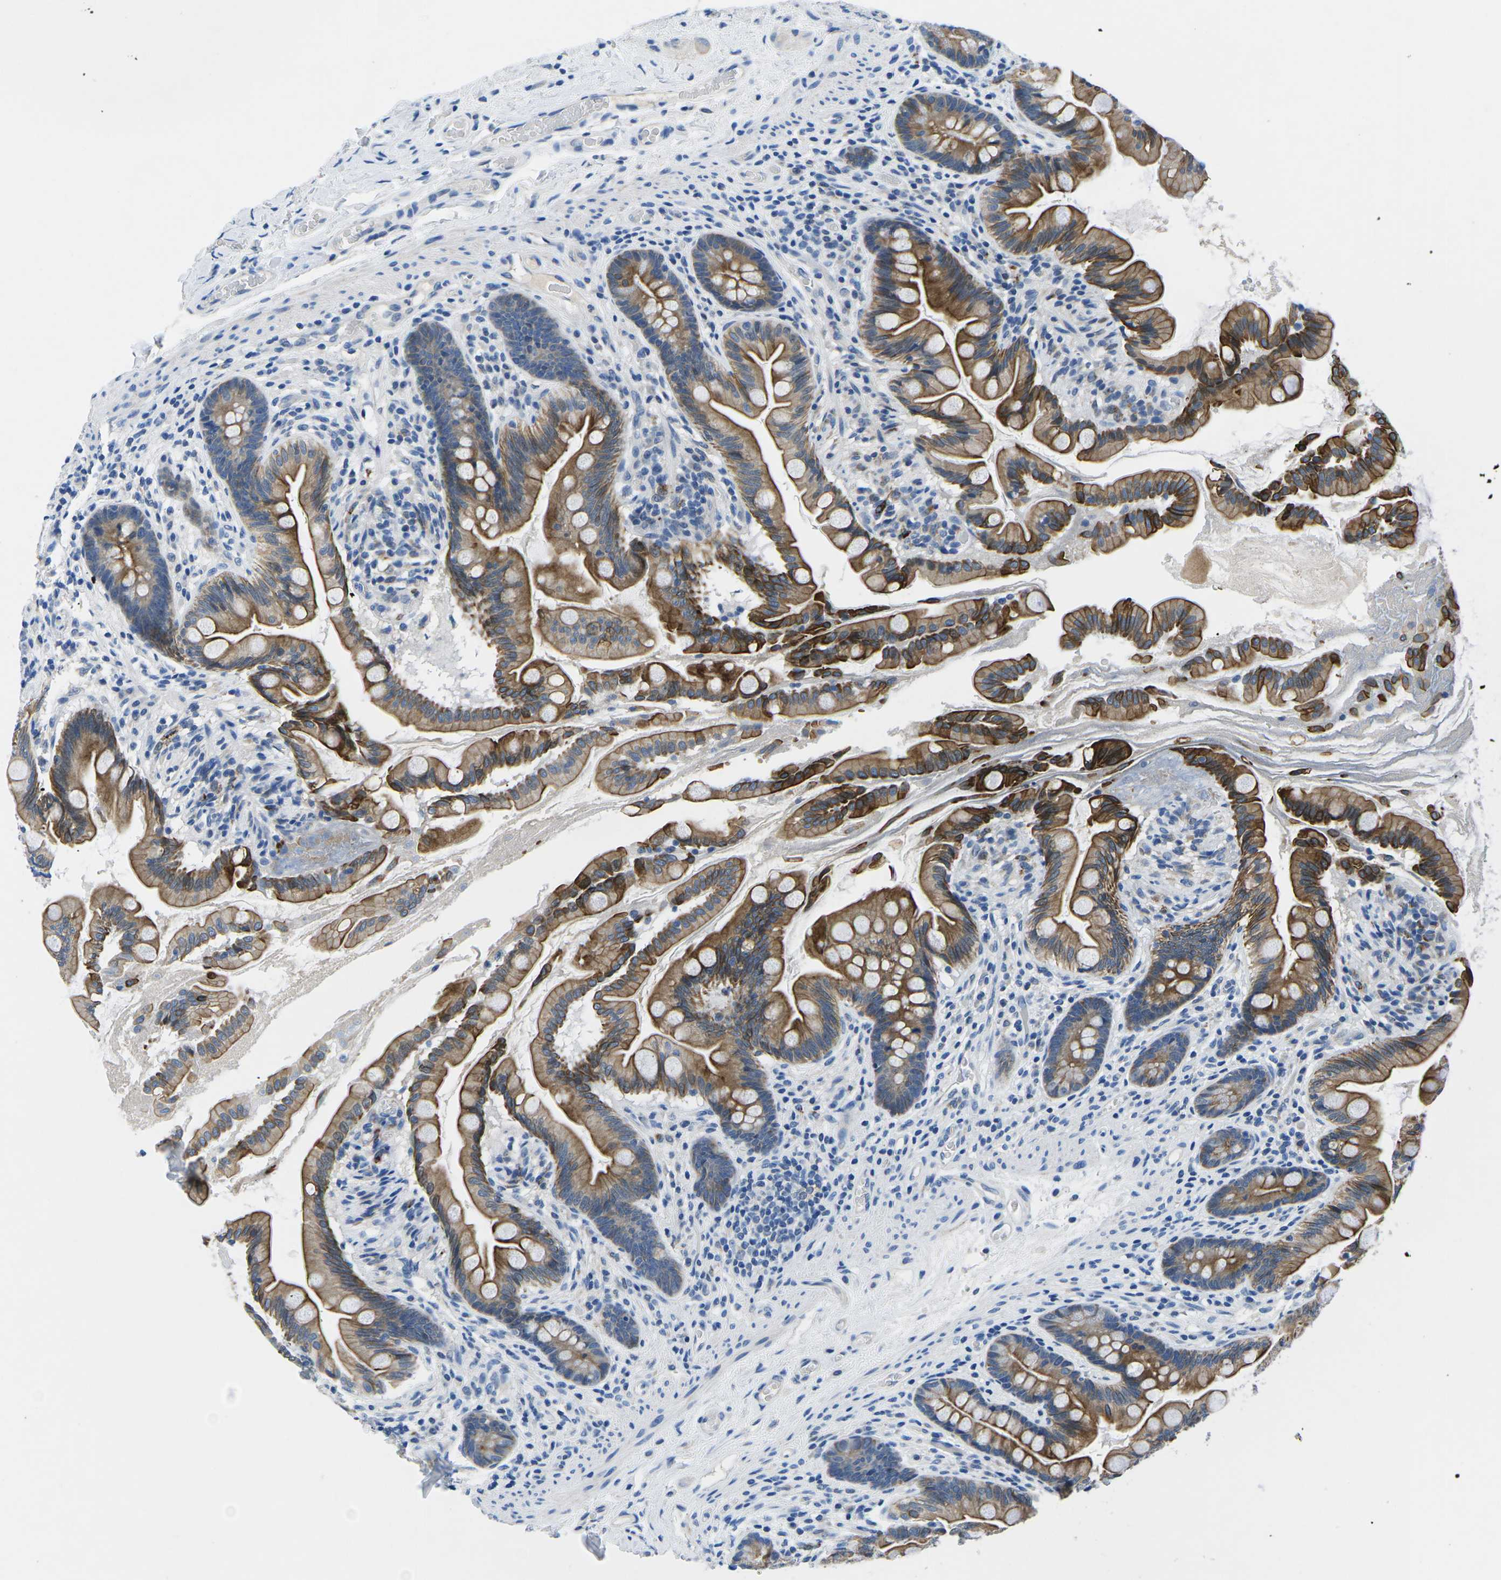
{"staining": {"intensity": "moderate", "quantity": ">75%", "location": "cytoplasmic/membranous"}, "tissue": "small intestine", "cell_type": "Glandular cells", "image_type": "normal", "snomed": [{"axis": "morphology", "description": "Normal tissue, NOS"}, {"axis": "topography", "description": "Small intestine"}], "caption": "Protein expression analysis of unremarkable small intestine shows moderate cytoplasmic/membranous staining in approximately >75% of glandular cells. Nuclei are stained in blue.", "gene": "TM6SF1", "patient": {"sex": "female", "age": 56}}